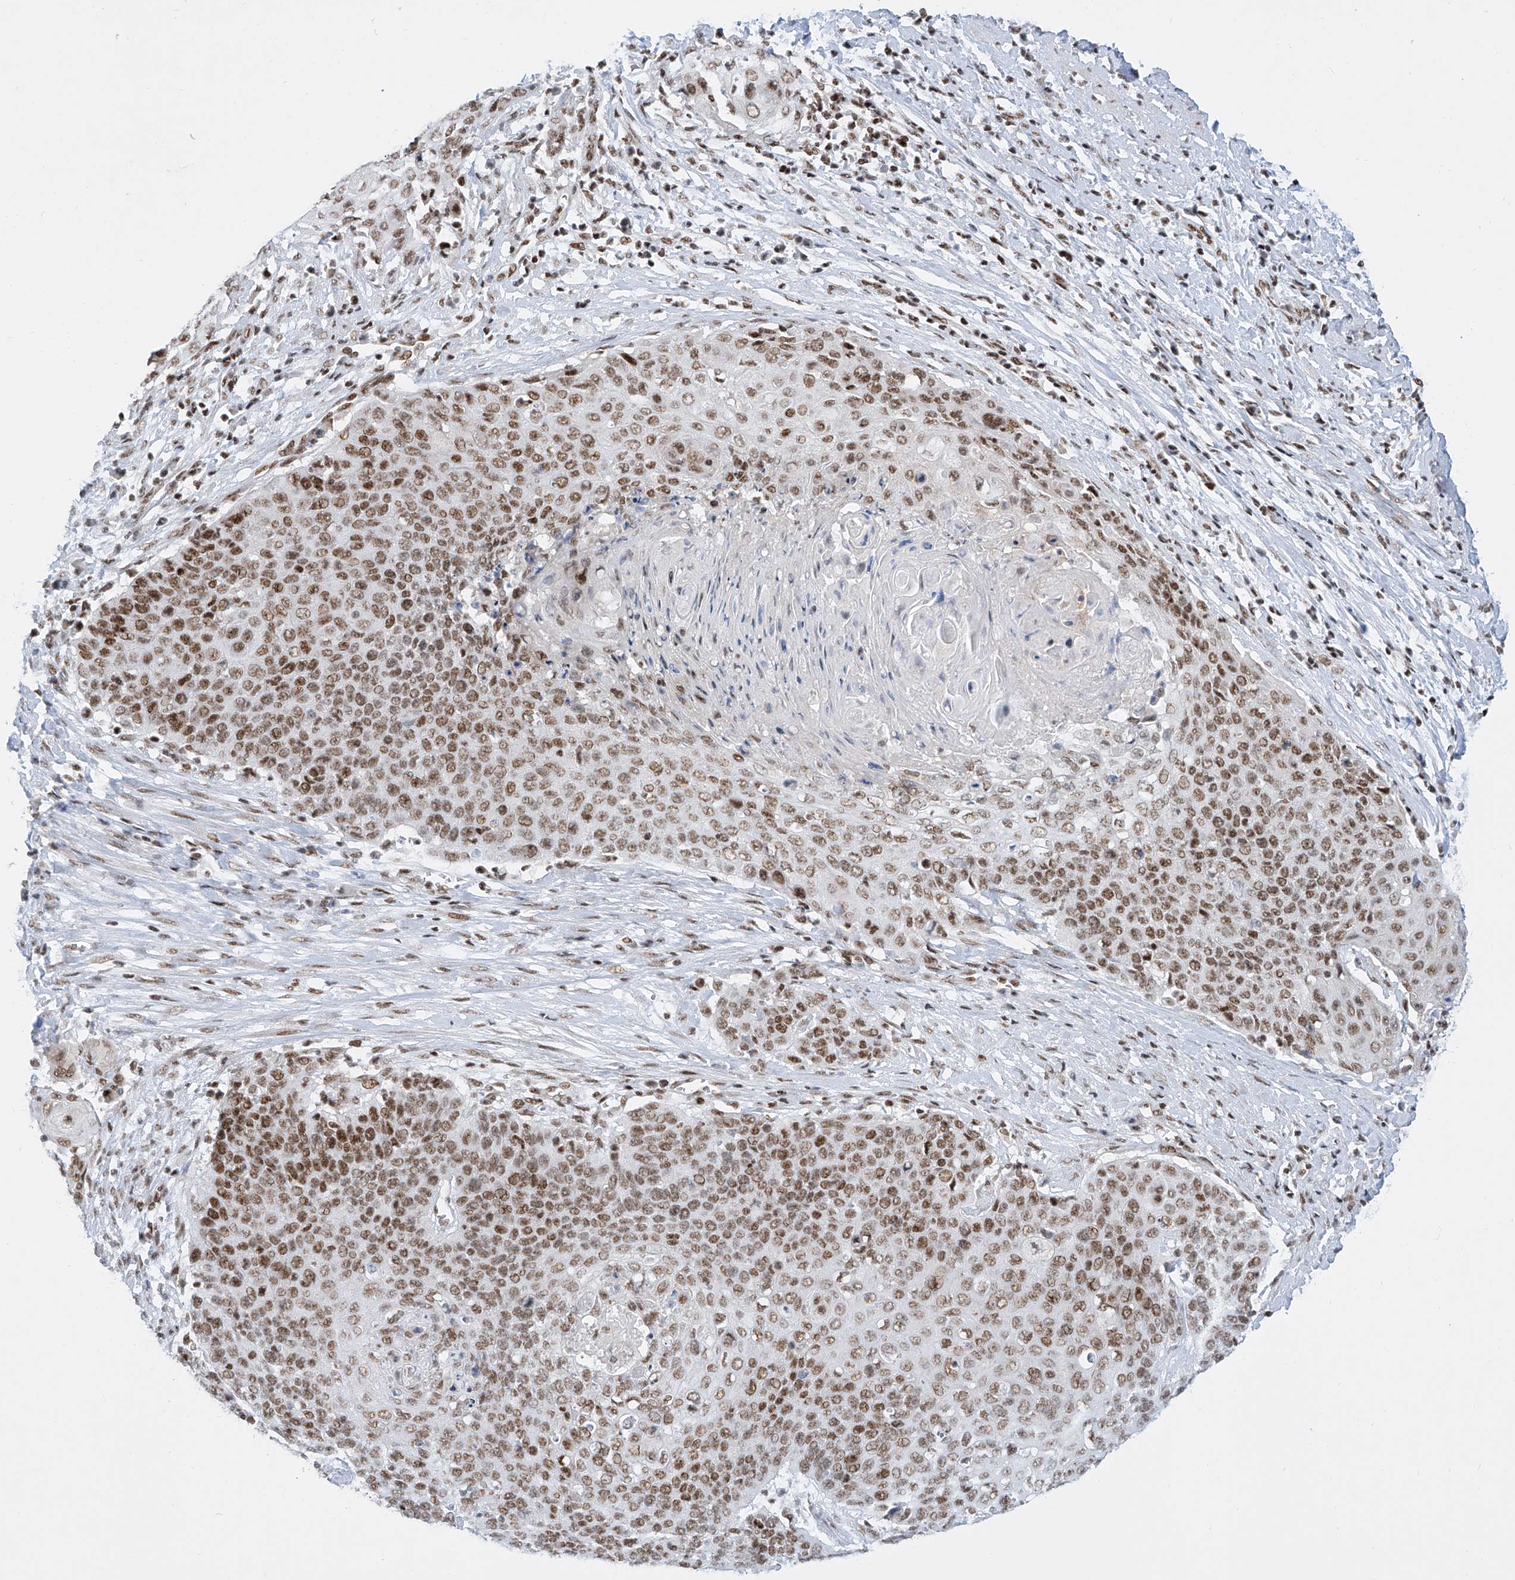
{"staining": {"intensity": "strong", "quantity": ">75%", "location": "nuclear"}, "tissue": "cervical cancer", "cell_type": "Tumor cells", "image_type": "cancer", "snomed": [{"axis": "morphology", "description": "Squamous cell carcinoma, NOS"}, {"axis": "topography", "description": "Cervix"}], "caption": "Cervical squamous cell carcinoma was stained to show a protein in brown. There is high levels of strong nuclear expression in about >75% of tumor cells.", "gene": "TAF4", "patient": {"sex": "female", "age": 39}}